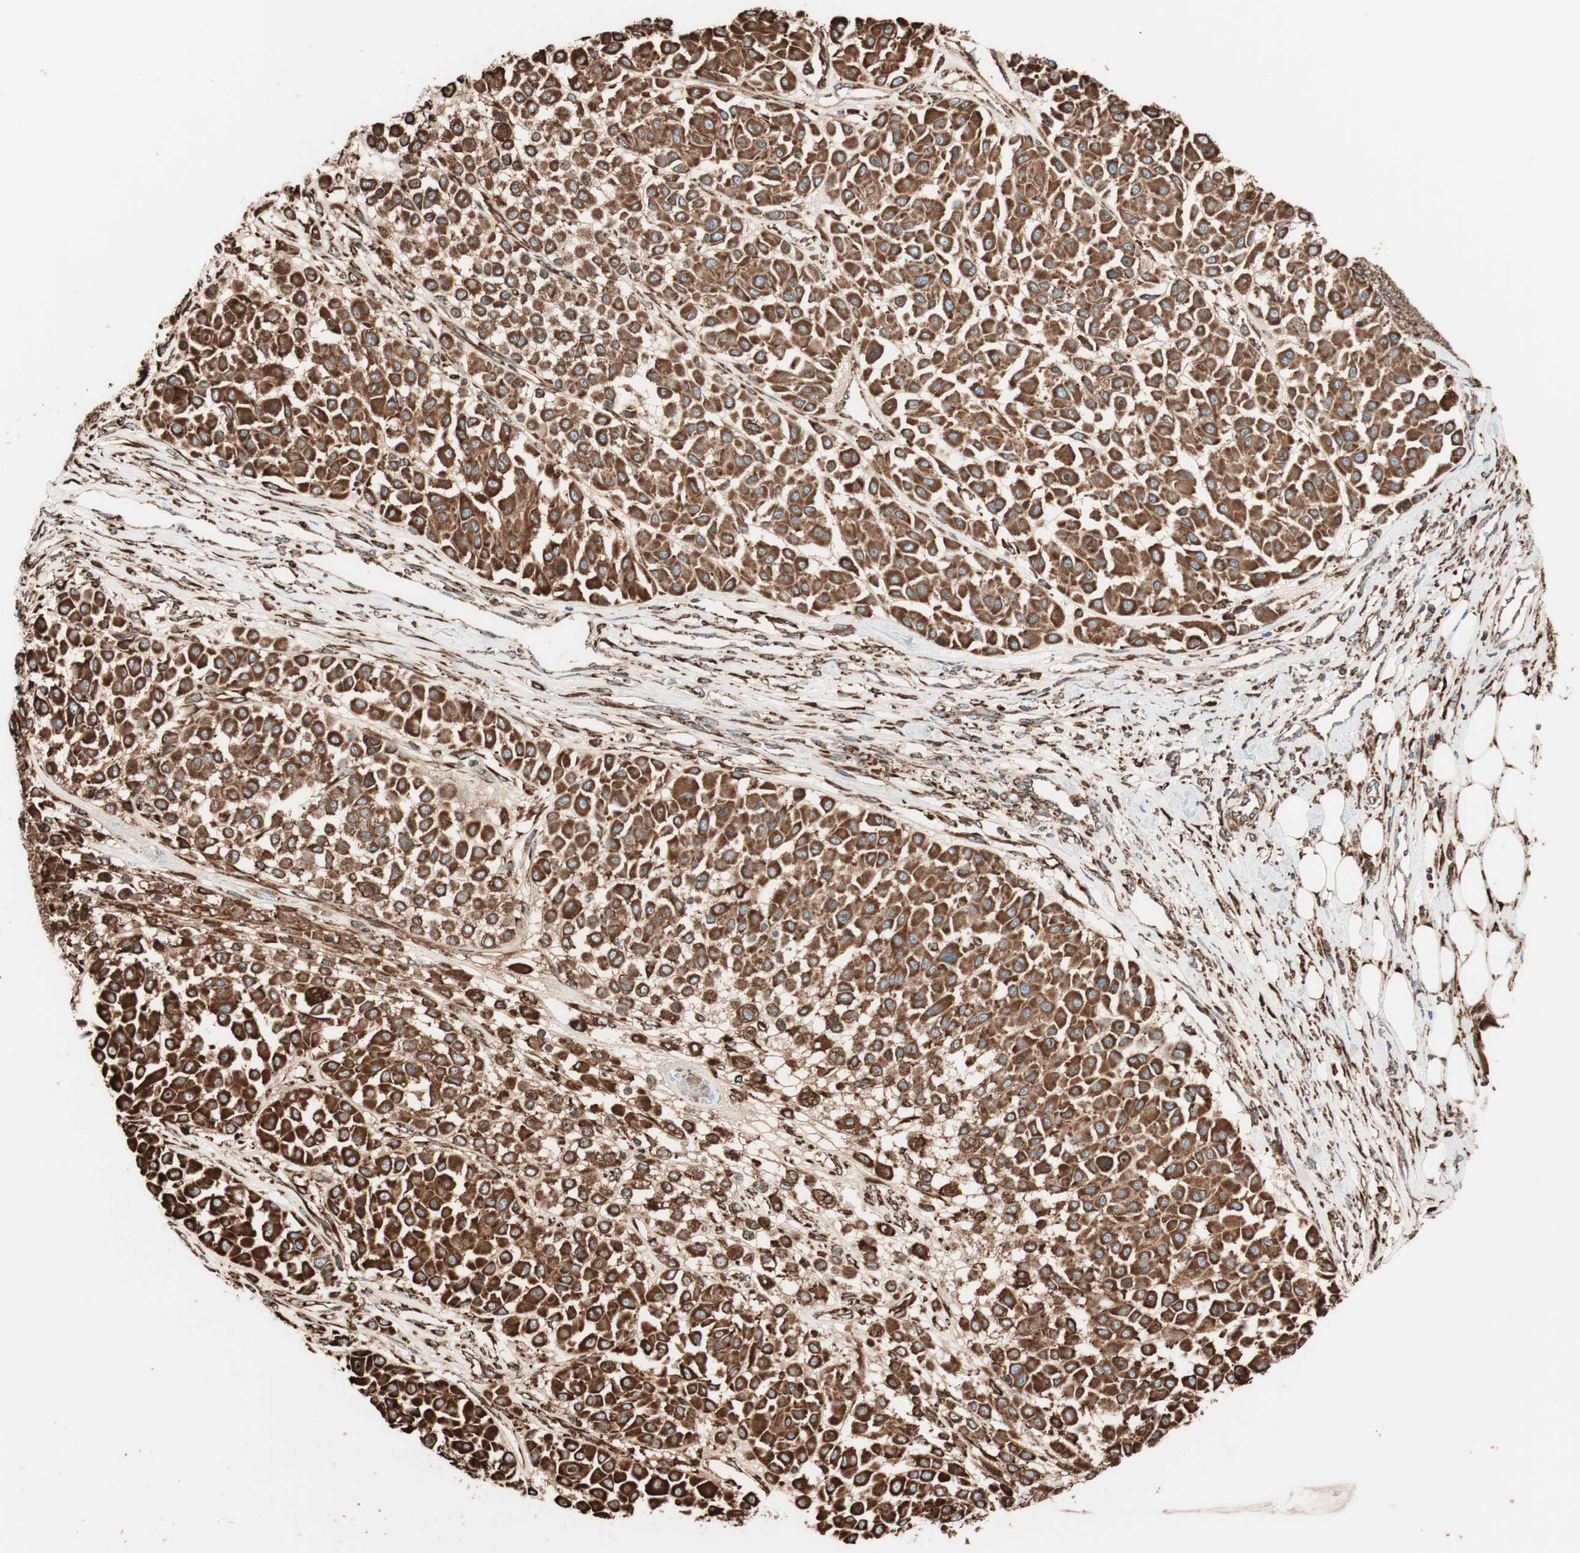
{"staining": {"intensity": "strong", "quantity": ">75%", "location": "cytoplasmic/membranous"}, "tissue": "melanoma", "cell_type": "Tumor cells", "image_type": "cancer", "snomed": [{"axis": "morphology", "description": "Malignant melanoma, Metastatic site"}, {"axis": "topography", "description": "Soft tissue"}], "caption": "High-power microscopy captured an immunohistochemistry photomicrograph of malignant melanoma (metastatic site), revealing strong cytoplasmic/membranous expression in about >75% of tumor cells.", "gene": "VEGFA", "patient": {"sex": "male", "age": 41}}